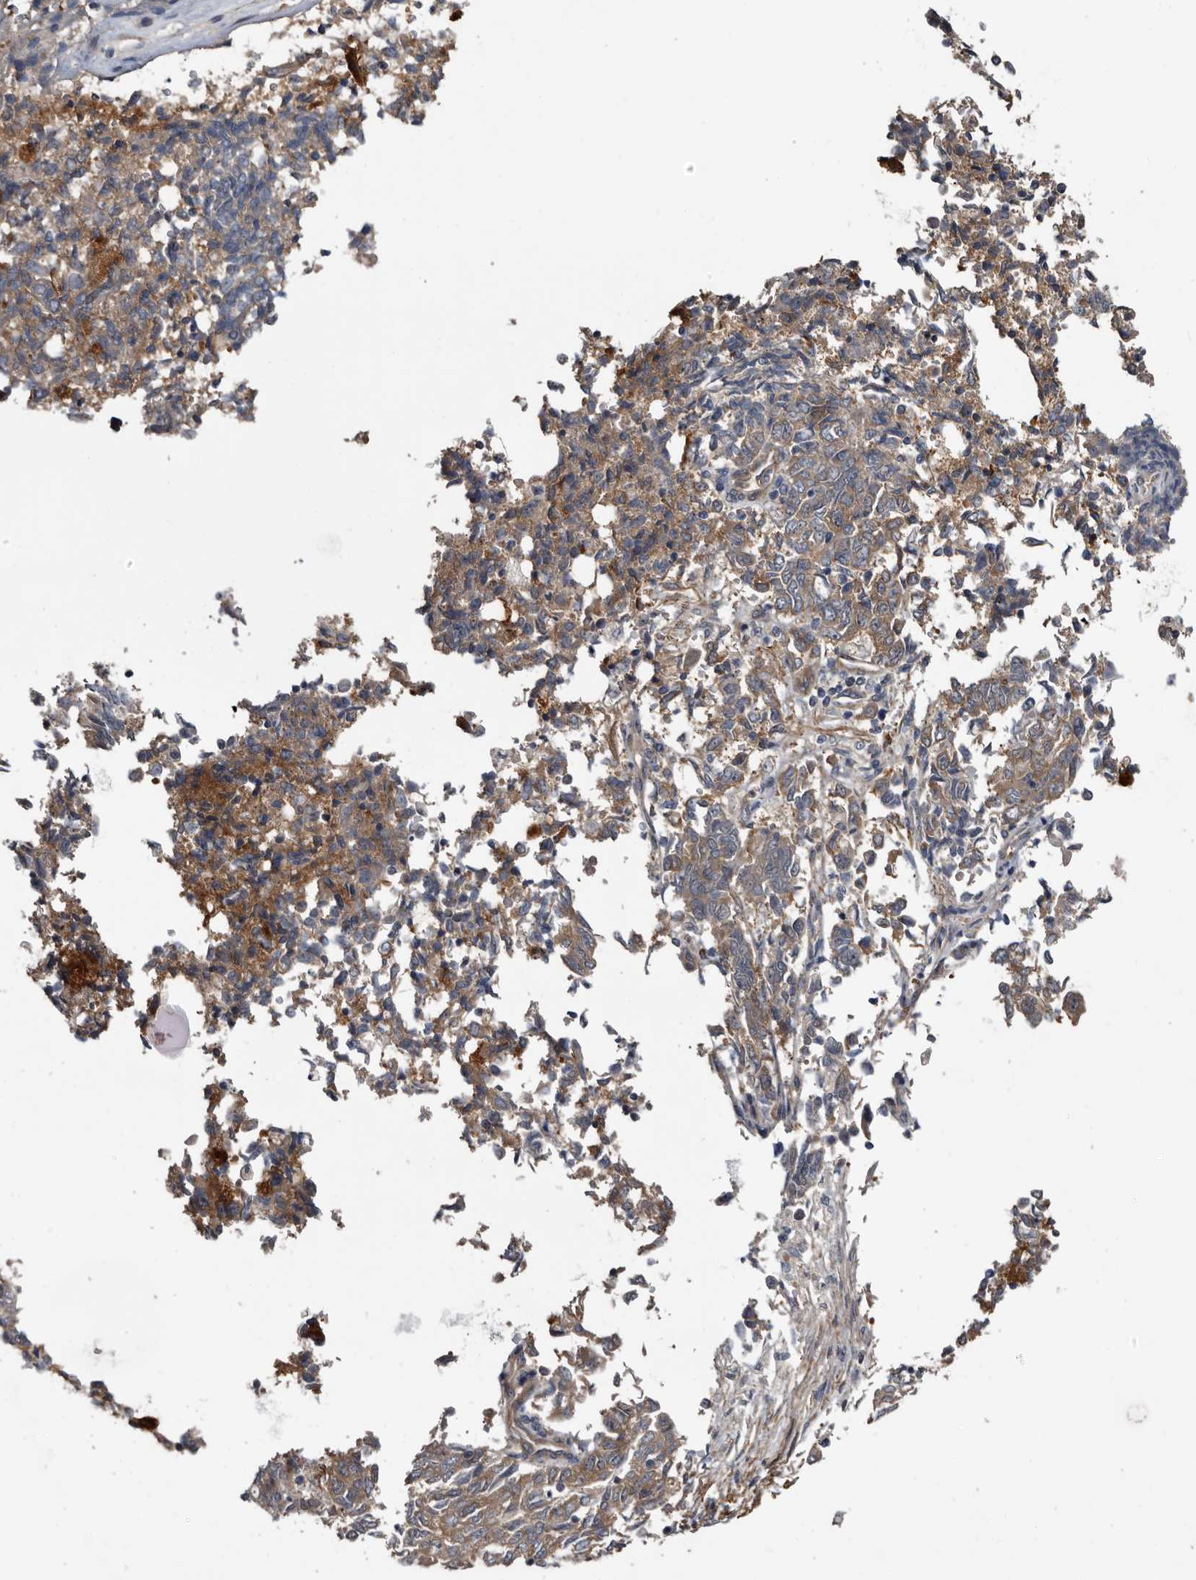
{"staining": {"intensity": "weak", "quantity": "25%-75%", "location": "cytoplasmic/membranous"}, "tissue": "endometrial cancer", "cell_type": "Tumor cells", "image_type": "cancer", "snomed": [{"axis": "morphology", "description": "Adenocarcinoma, NOS"}, {"axis": "topography", "description": "Endometrium"}], "caption": "About 25%-75% of tumor cells in endometrial cancer (adenocarcinoma) demonstrate weak cytoplasmic/membranous protein staining as visualized by brown immunohistochemical staining.", "gene": "IARS1", "patient": {"sex": "female", "age": 80}}